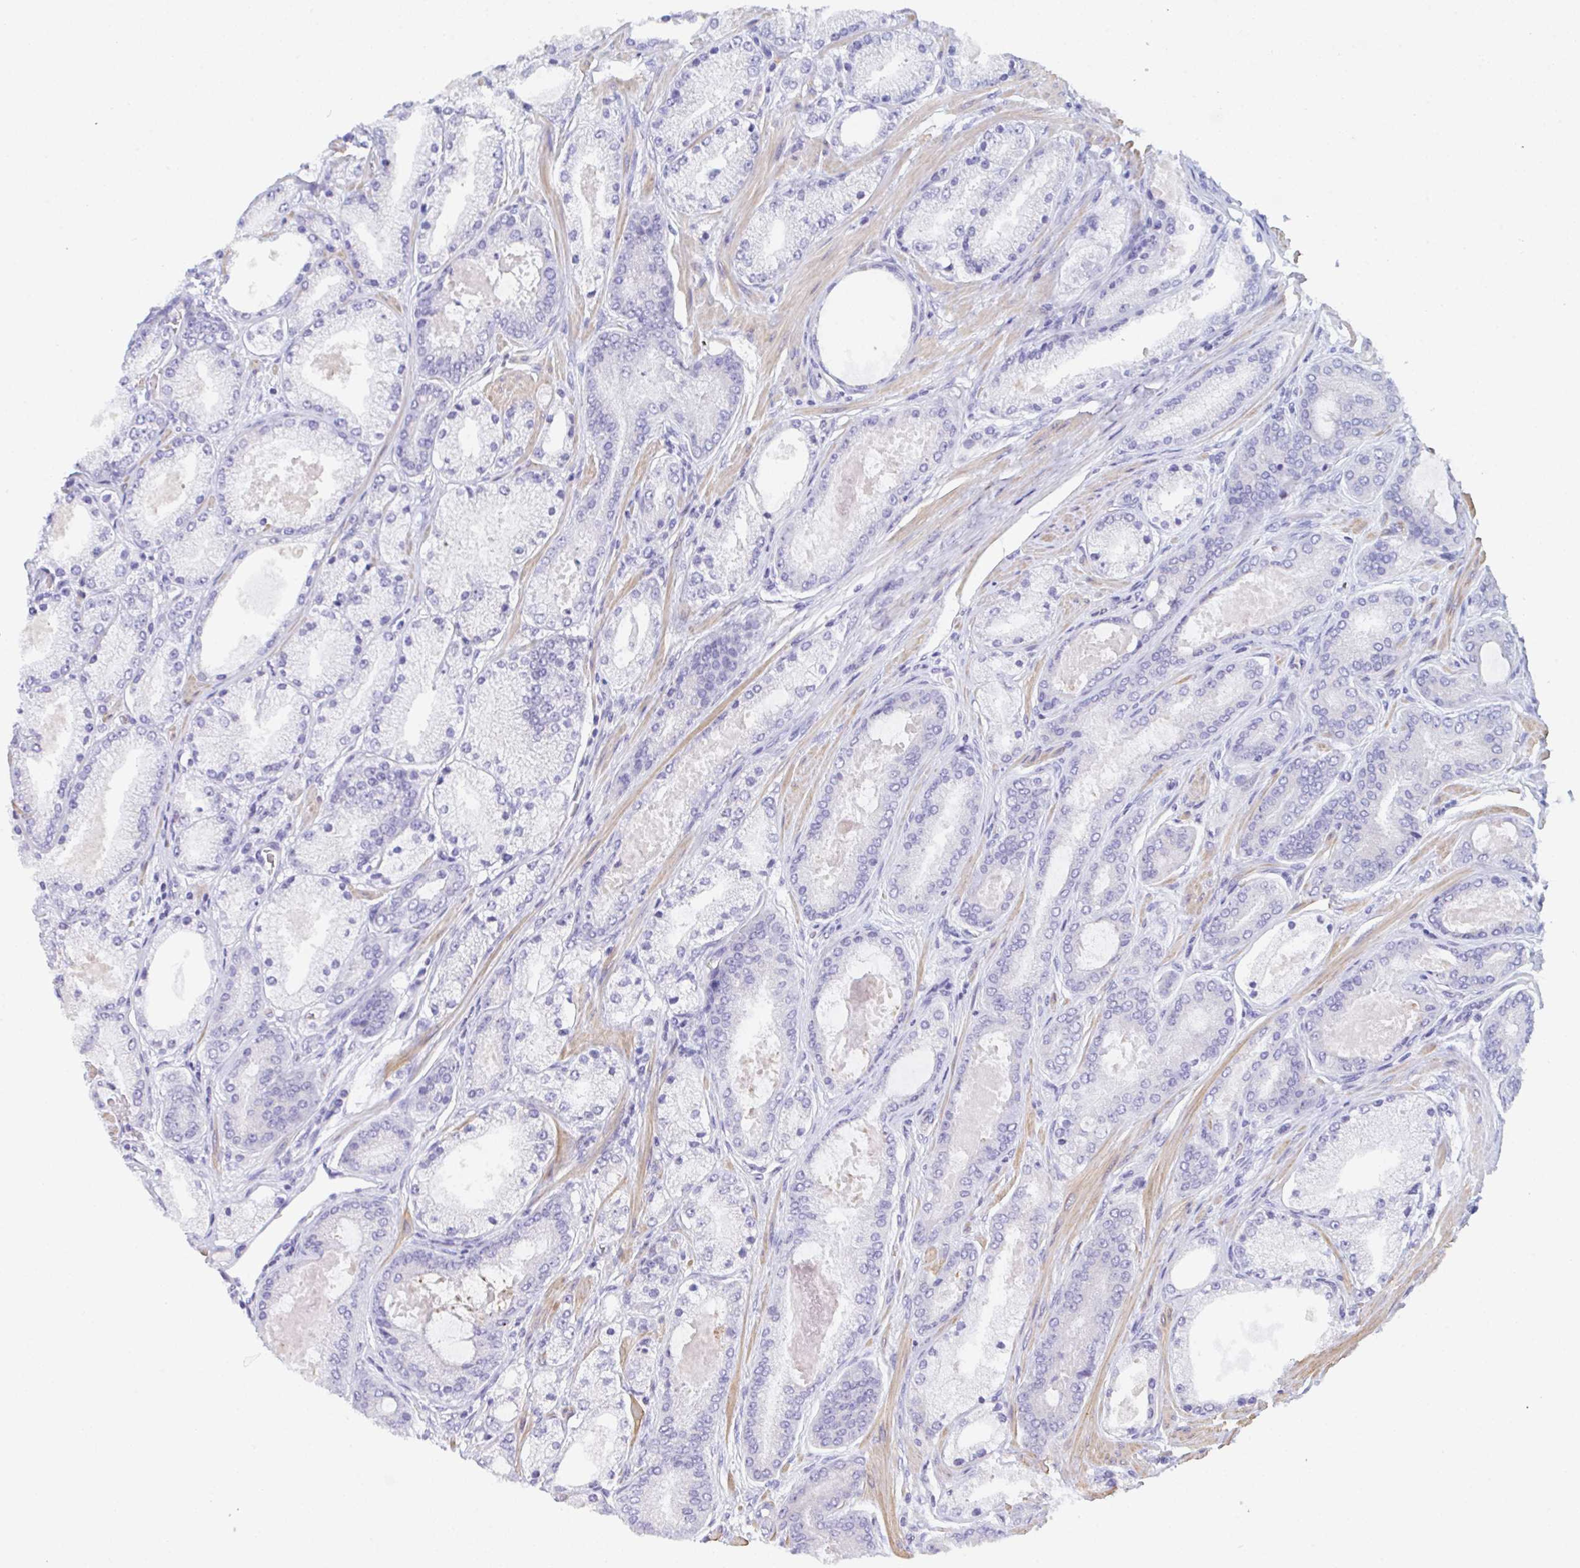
{"staining": {"intensity": "negative", "quantity": "none", "location": "none"}, "tissue": "prostate cancer", "cell_type": "Tumor cells", "image_type": "cancer", "snomed": [{"axis": "morphology", "description": "Adenocarcinoma, High grade"}, {"axis": "topography", "description": "Prostate"}], "caption": "IHC photomicrograph of neoplastic tissue: prostate high-grade adenocarcinoma stained with DAB (3,3'-diaminobenzidine) demonstrates no significant protein staining in tumor cells.", "gene": "CEP170B", "patient": {"sex": "male", "age": 63}}